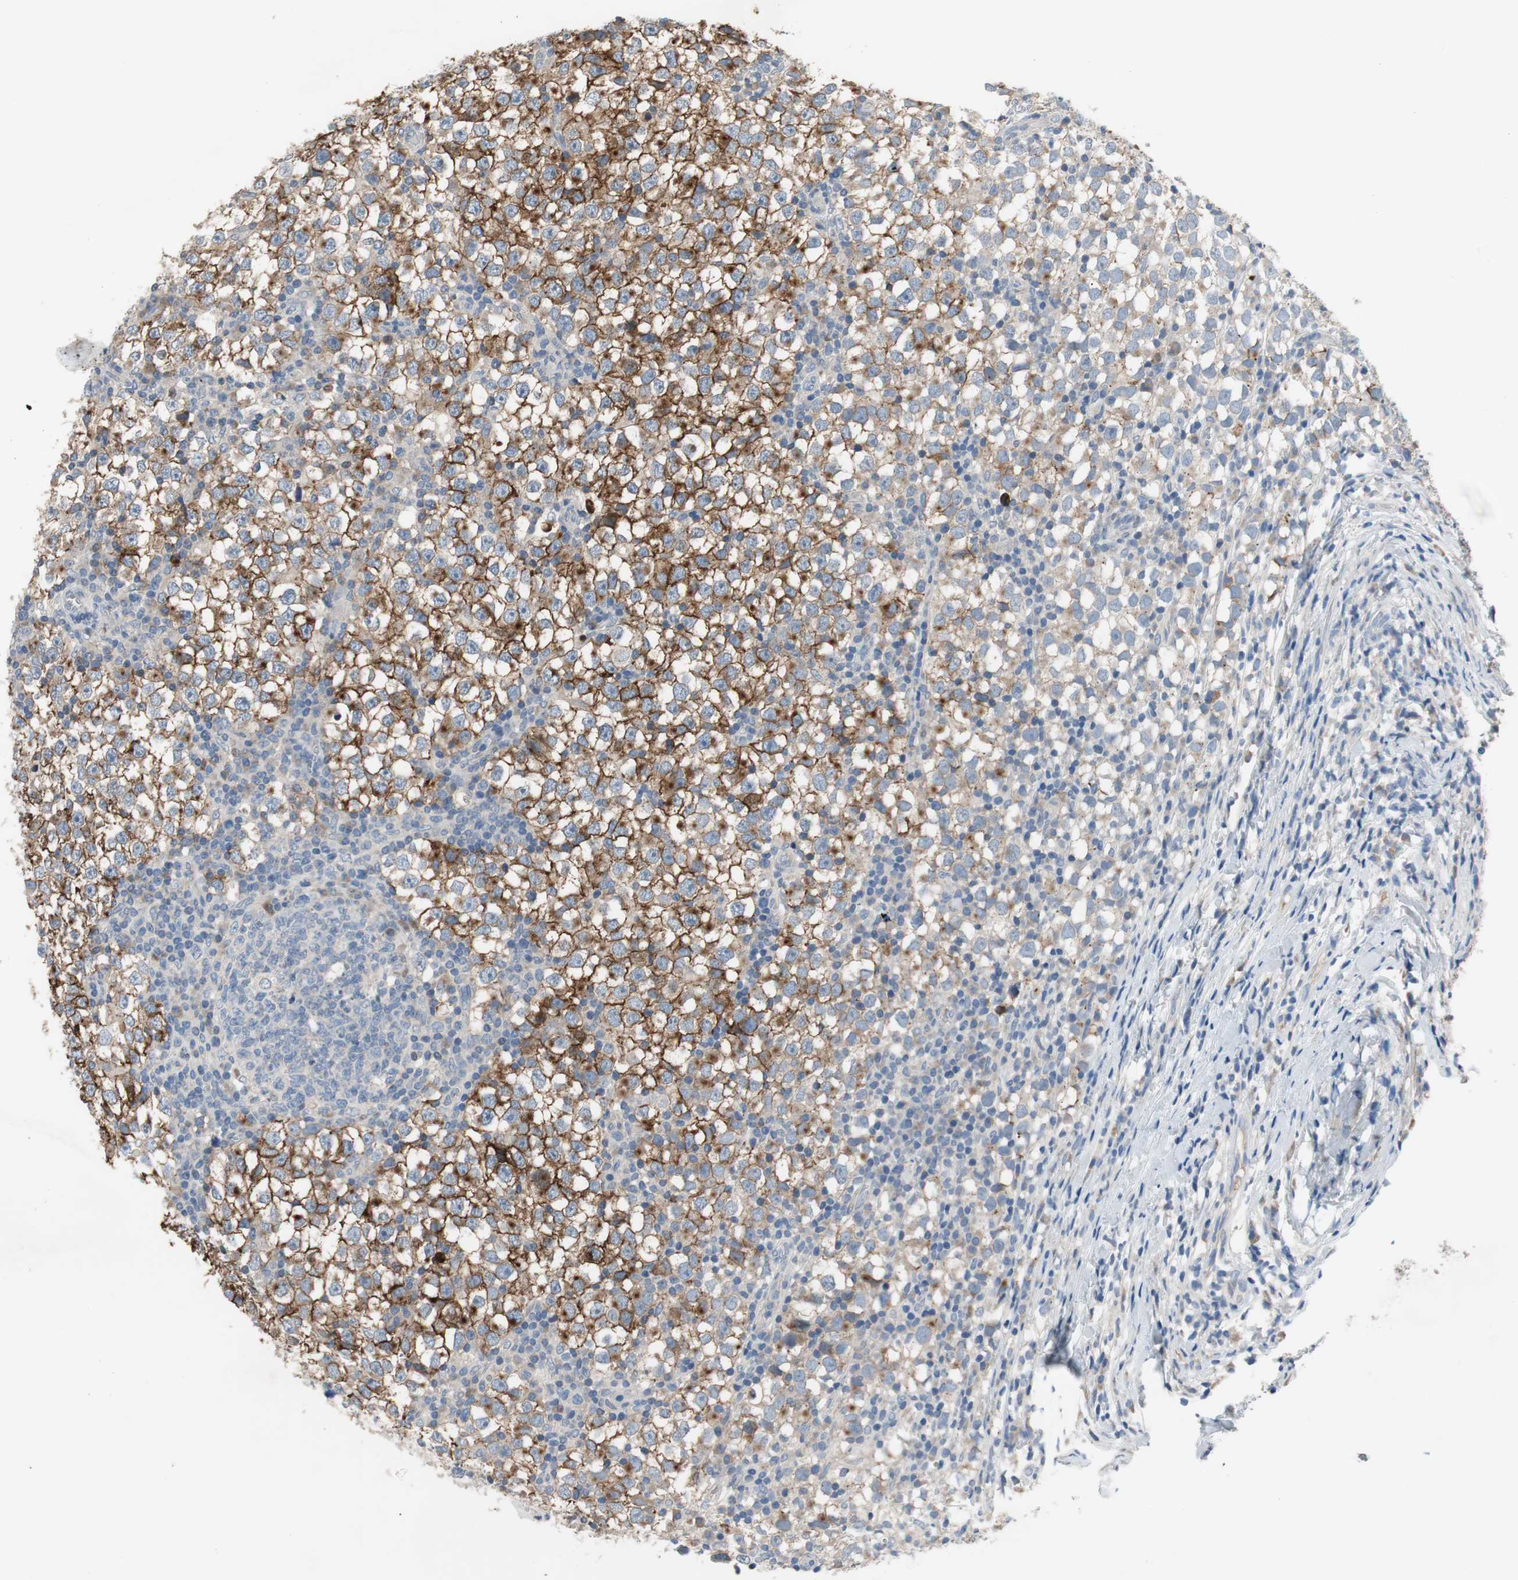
{"staining": {"intensity": "moderate", "quantity": ">75%", "location": "cytoplasmic/membranous"}, "tissue": "testis cancer", "cell_type": "Tumor cells", "image_type": "cancer", "snomed": [{"axis": "morphology", "description": "Seminoma, NOS"}, {"axis": "topography", "description": "Testis"}], "caption": "There is medium levels of moderate cytoplasmic/membranous expression in tumor cells of testis cancer, as demonstrated by immunohistochemical staining (brown color).", "gene": "TACR3", "patient": {"sex": "male", "age": 65}}